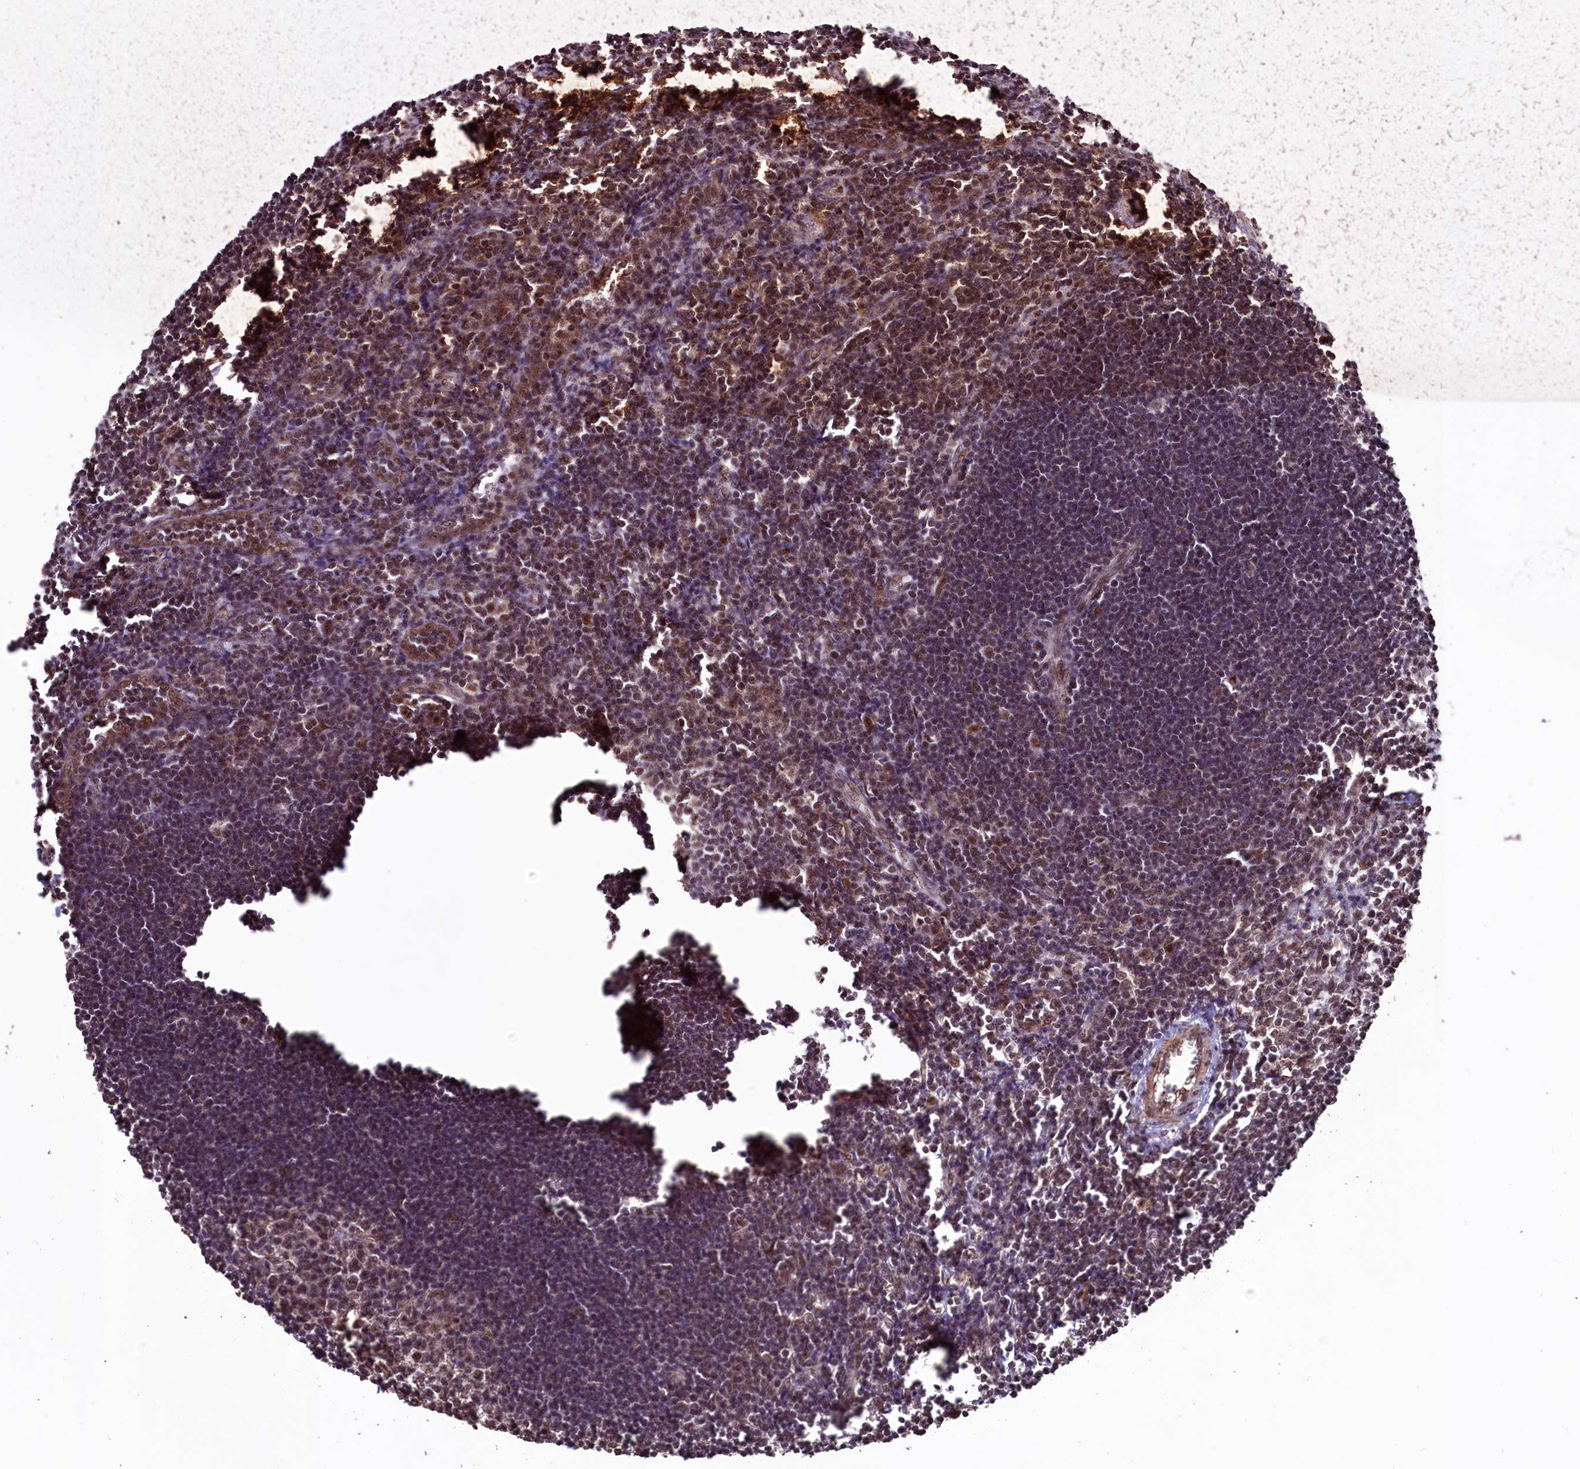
{"staining": {"intensity": "moderate", "quantity": ">75%", "location": "nuclear"}, "tissue": "lymph node", "cell_type": "Germinal center cells", "image_type": "normal", "snomed": [{"axis": "morphology", "description": "Normal tissue, NOS"}, {"axis": "morphology", "description": "Malignant melanoma, Metastatic site"}, {"axis": "topography", "description": "Lymph node"}], "caption": "The micrograph demonstrates a brown stain indicating the presence of a protein in the nuclear of germinal center cells in lymph node.", "gene": "SFSWAP", "patient": {"sex": "male", "age": 41}}